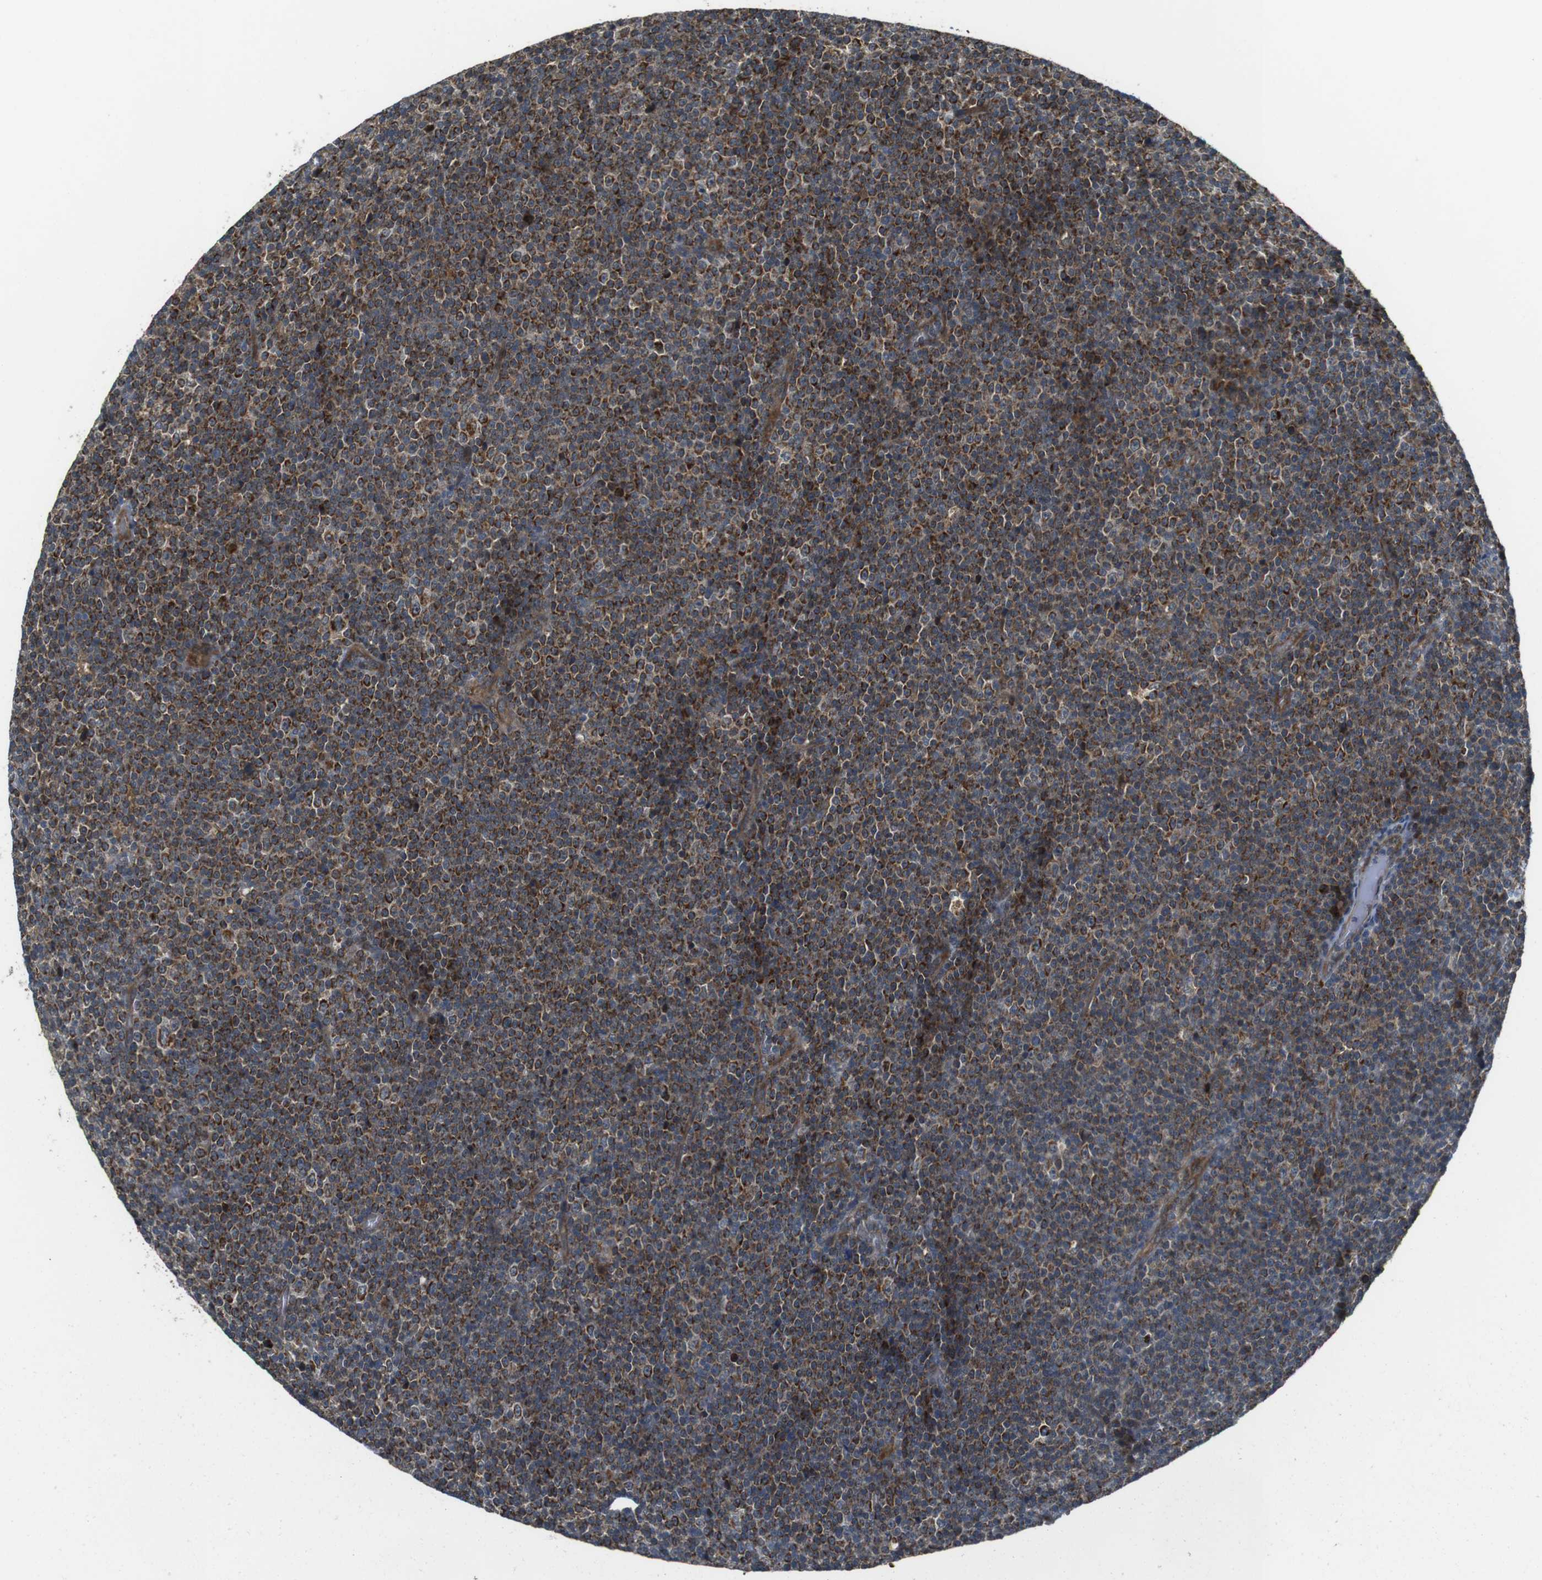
{"staining": {"intensity": "strong", "quantity": ">75%", "location": "cytoplasmic/membranous"}, "tissue": "lymphoma", "cell_type": "Tumor cells", "image_type": "cancer", "snomed": [{"axis": "morphology", "description": "Malignant lymphoma, non-Hodgkin's type, Low grade"}, {"axis": "topography", "description": "Lymph node"}], "caption": "Immunohistochemical staining of human lymphoma reveals high levels of strong cytoplasmic/membranous staining in about >75% of tumor cells. (DAB IHC, brown staining for protein, blue staining for nuclei).", "gene": "IFFO2", "patient": {"sex": "female", "age": 67}}